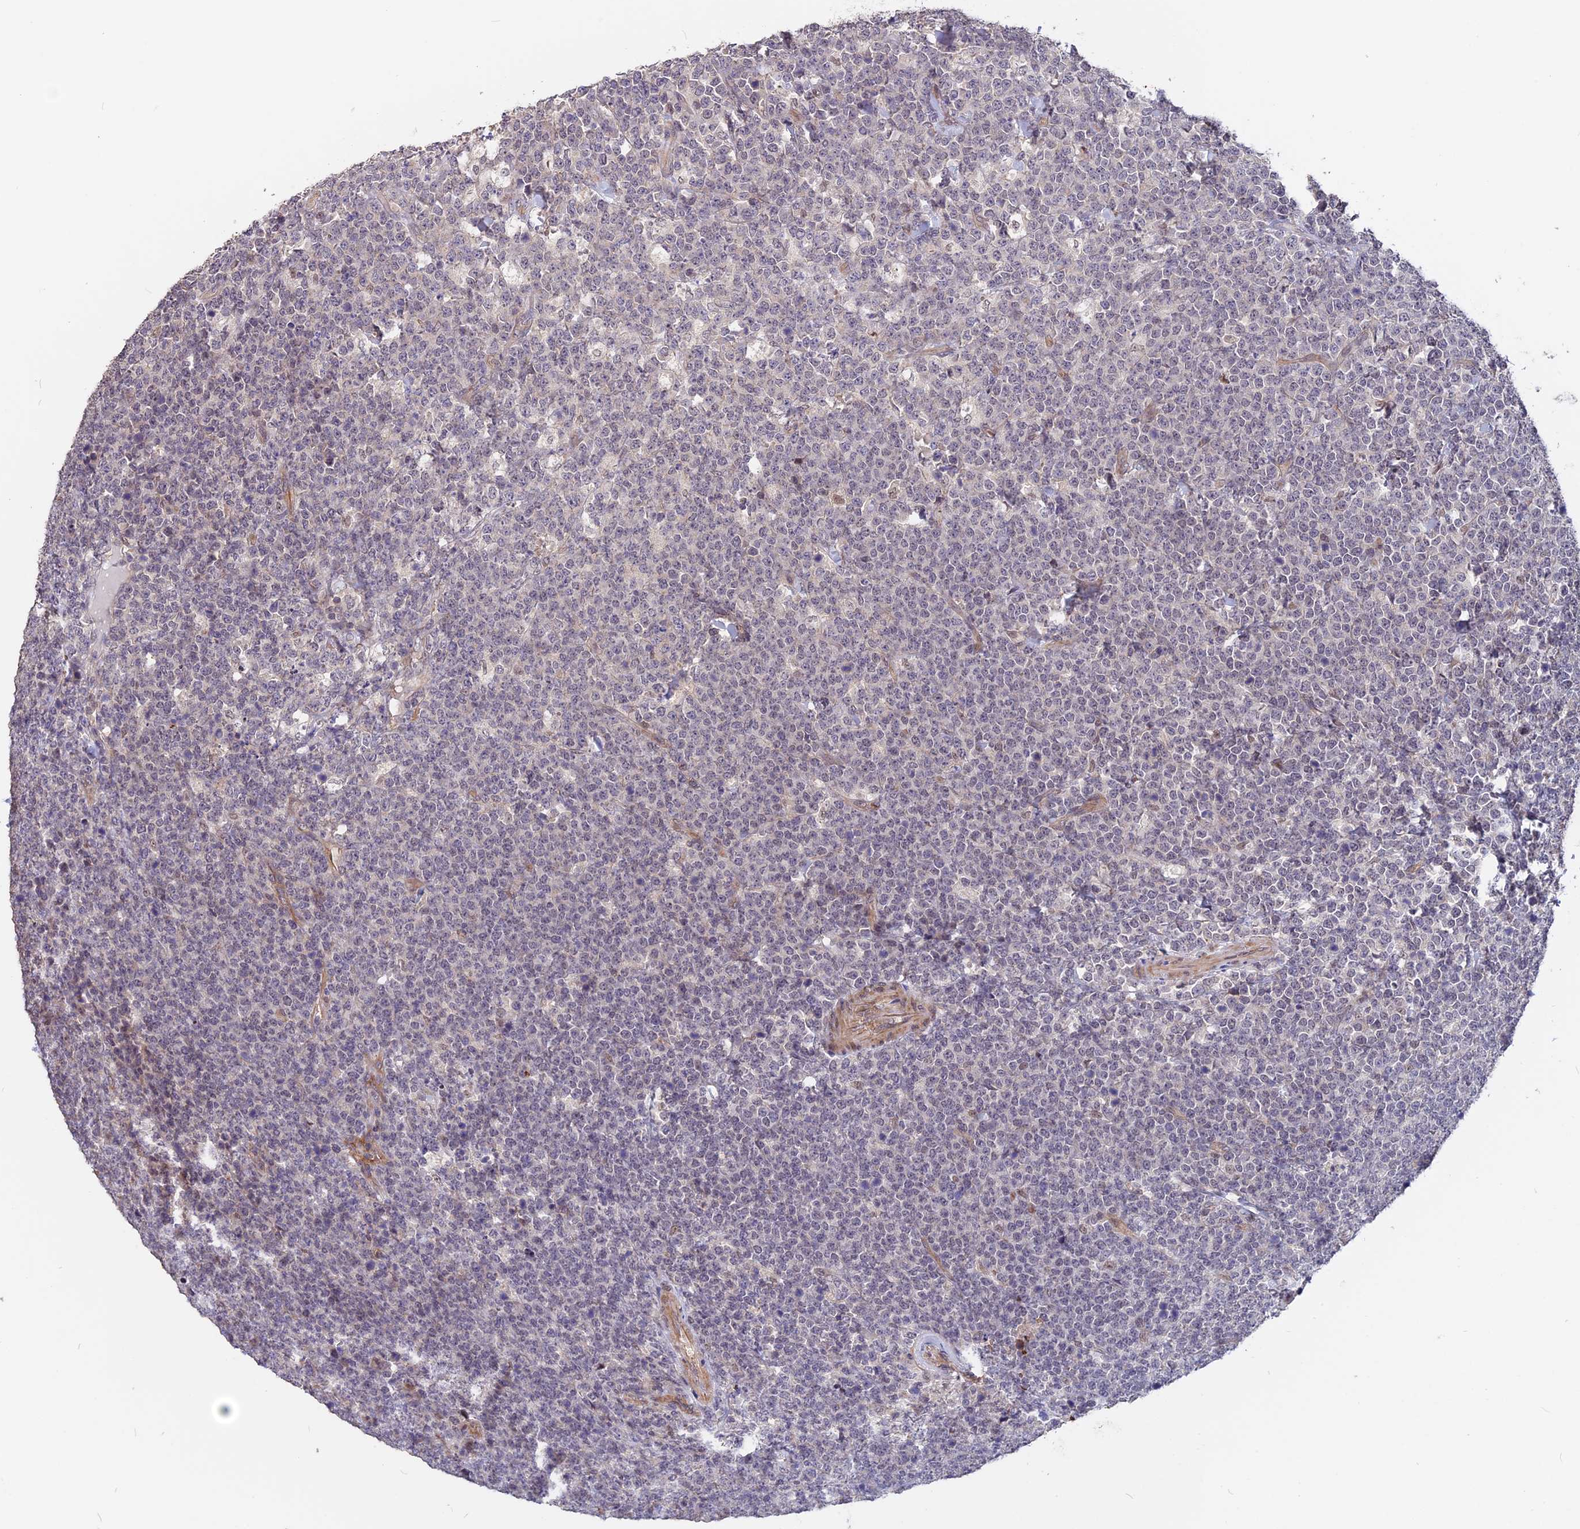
{"staining": {"intensity": "negative", "quantity": "none", "location": "none"}, "tissue": "lymphoma", "cell_type": "Tumor cells", "image_type": "cancer", "snomed": [{"axis": "morphology", "description": "Malignant lymphoma, non-Hodgkin's type, High grade"}, {"axis": "topography", "description": "Small intestine"}], "caption": "Micrograph shows no protein staining in tumor cells of malignant lymphoma, non-Hodgkin's type (high-grade) tissue.", "gene": "ZC3H10", "patient": {"sex": "male", "age": 8}}